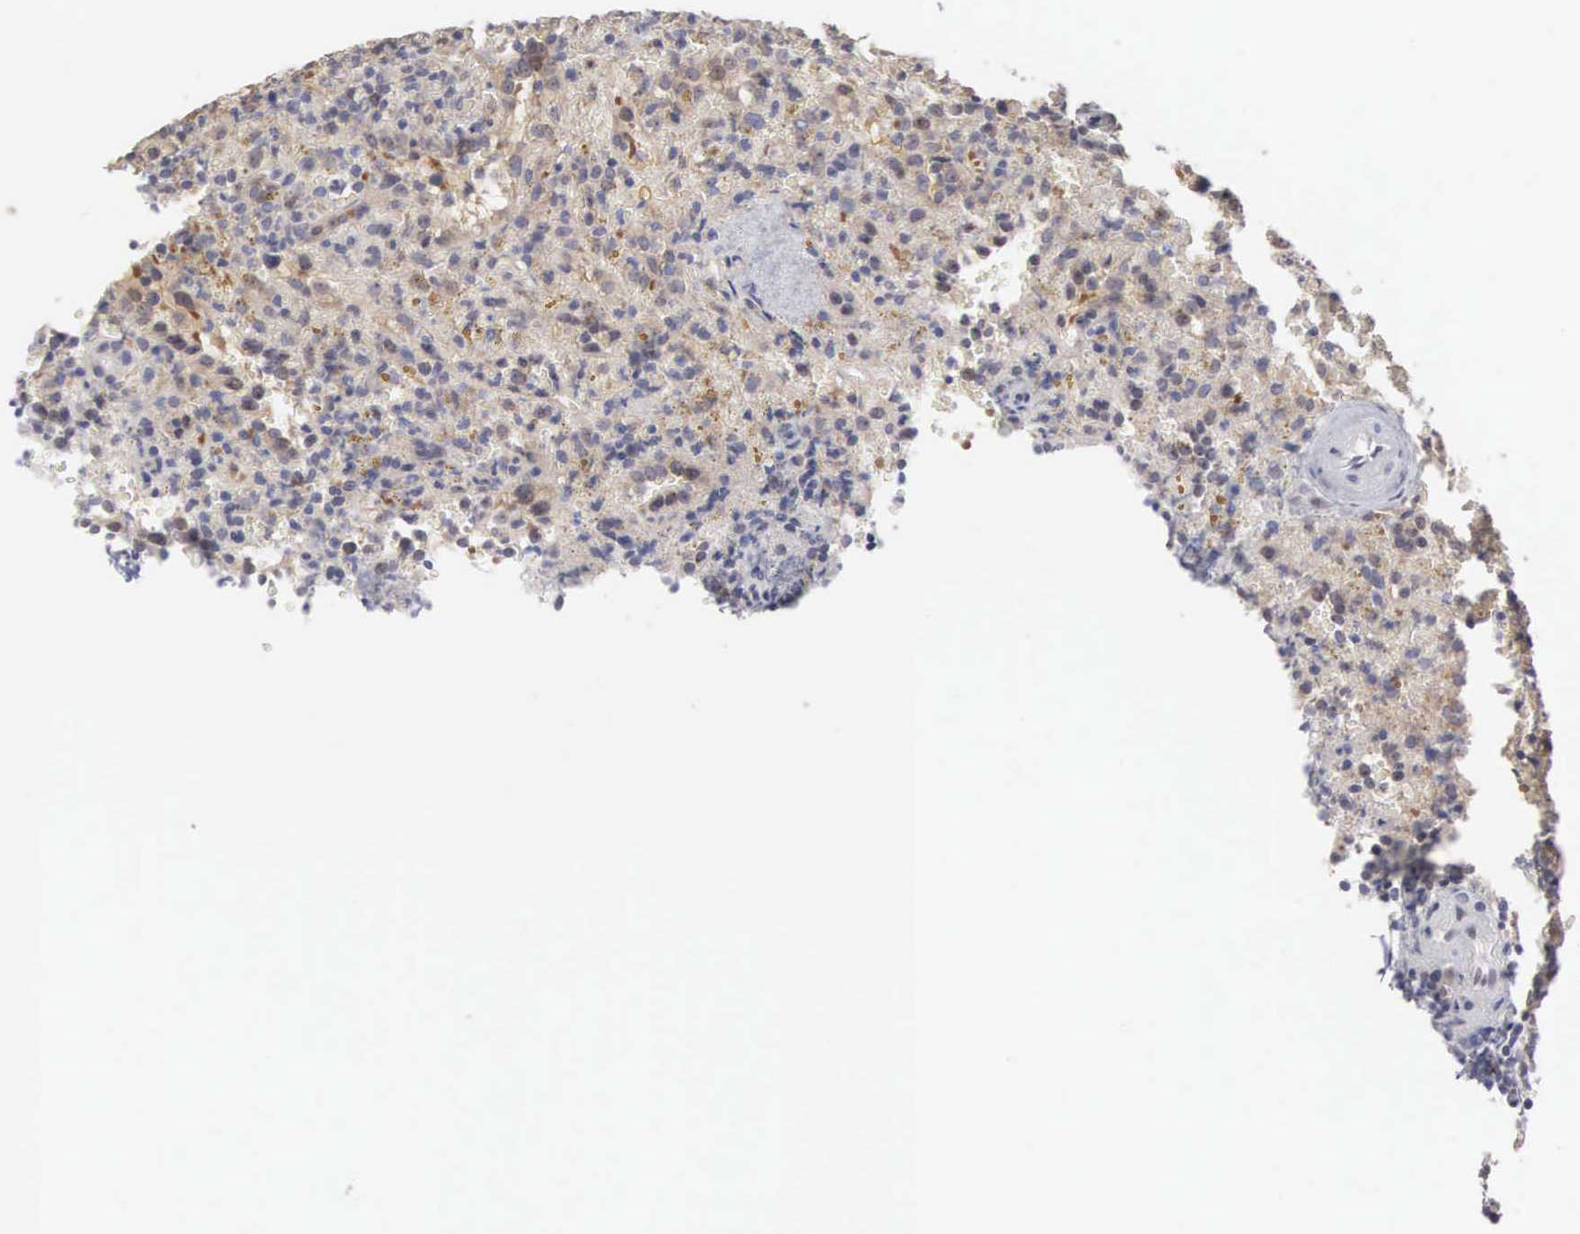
{"staining": {"intensity": "negative", "quantity": "none", "location": "none"}, "tissue": "lymphoma", "cell_type": "Tumor cells", "image_type": "cancer", "snomed": [{"axis": "morphology", "description": "Malignant lymphoma, non-Hodgkin's type, High grade"}, {"axis": "topography", "description": "Spleen"}, {"axis": "topography", "description": "Lymph node"}], "caption": "Immunohistochemical staining of lymphoma demonstrates no significant staining in tumor cells.", "gene": "ACOT4", "patient": {"sex": "female", "age": 70}}